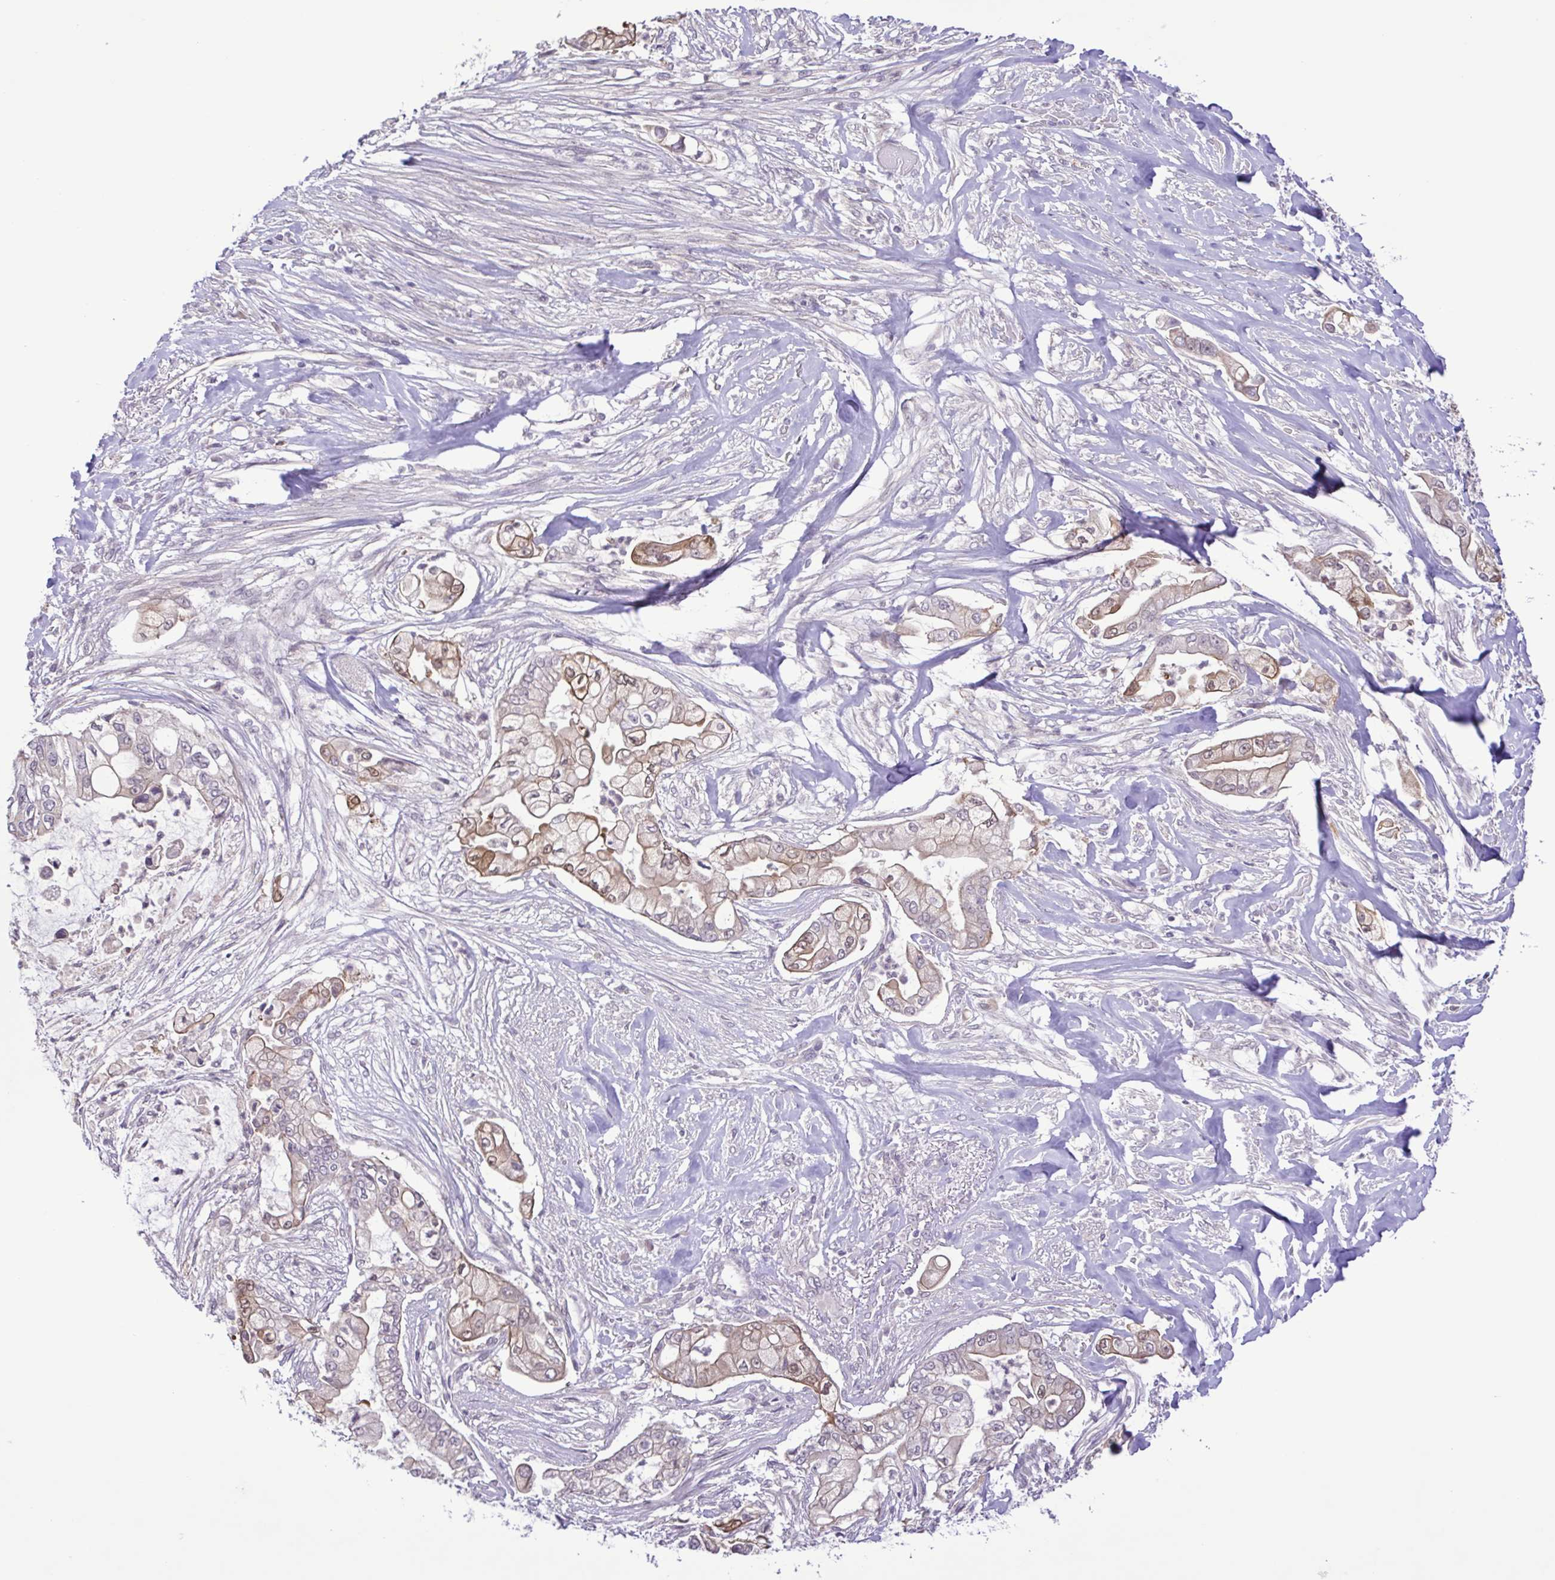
{"staining": {"intensity": "weak", "quantity": "25%-75%", "location": "cytoplasmic/membranous,nuclear"}, "tissue": "pancreatic cancer", "cell_type": "Tumor cells", "image_type": "cancer", "snomed": [{"axis": "morphology", "description": "Adenocarcinoma, NOS"}, {"axis": "topography", "description": "Pancreas"}], "caption": "IHC of human pancreatic adenocarcinoma shows low levels of weak cytoplasmic/membranous and nuclear positivity in approximately 25%-75% of tumor cells.", "gene": "IL1RN", "patient": {"sex": "female", "age": 69}}